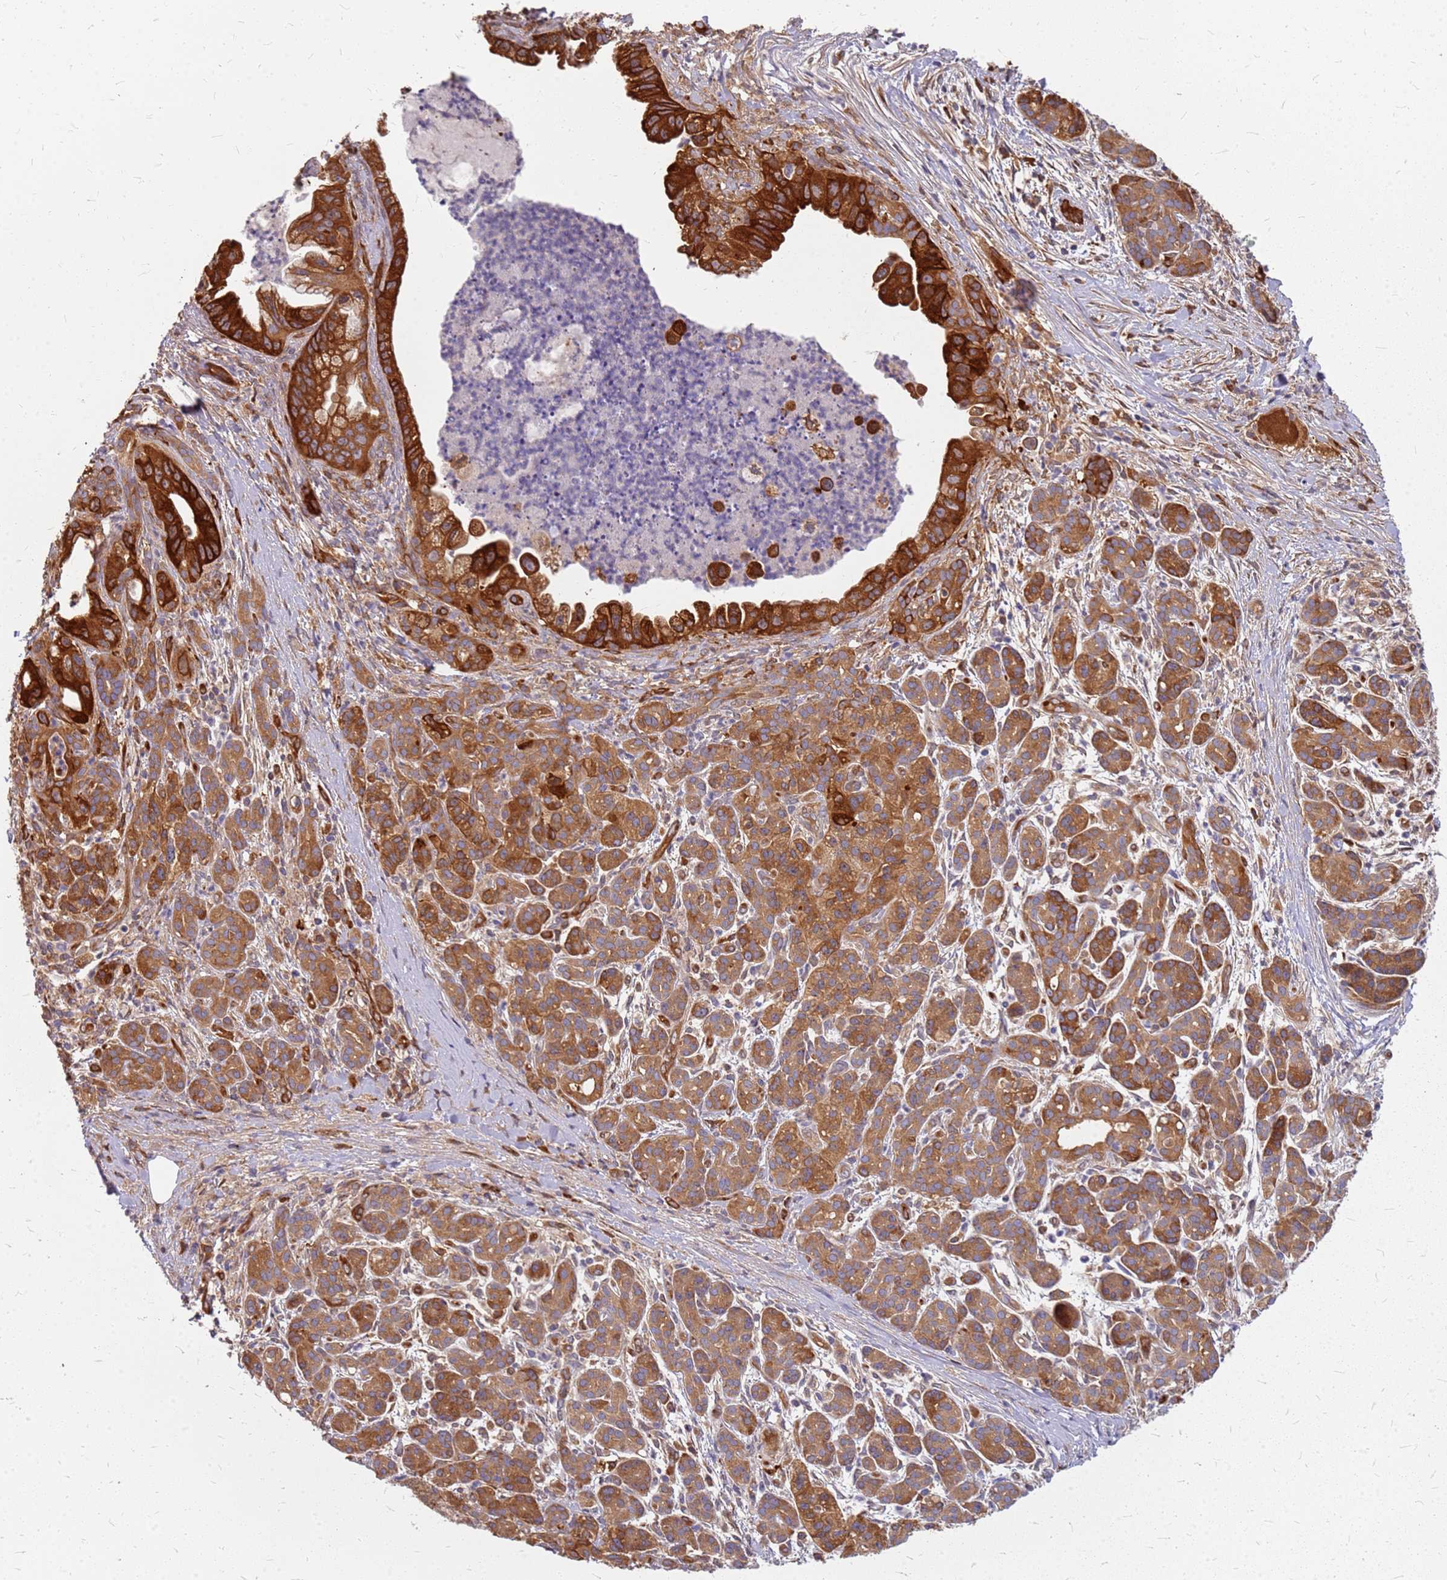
{"staining": {"intensity": "strong", "quantity": ">75%", "location": "cytoplasmic/membranous"}, "tissue": "pancreatic cancer", "cell_type": "Tumor cells", "image_type": "cancer", "snomed": [{"axis": "morphology", "description": "Adenocarcinoma, NOS"}, {"axis": "topography", "description": "Pancreas"}], "caption": "DAB (3,3'-diaminobenzidine) immunohistochemical staining of pancreatic adenocarcinoma demonstrates strong cytoplasmic/membranous protein staining in approximately >75% of tumor cells. (Stains: DAB in brown, nuclei in blue, Microscopy: brightfield microscopy at high magnification).", "gene": "HDX", "patient": {"sex": "male", "age": 58}}